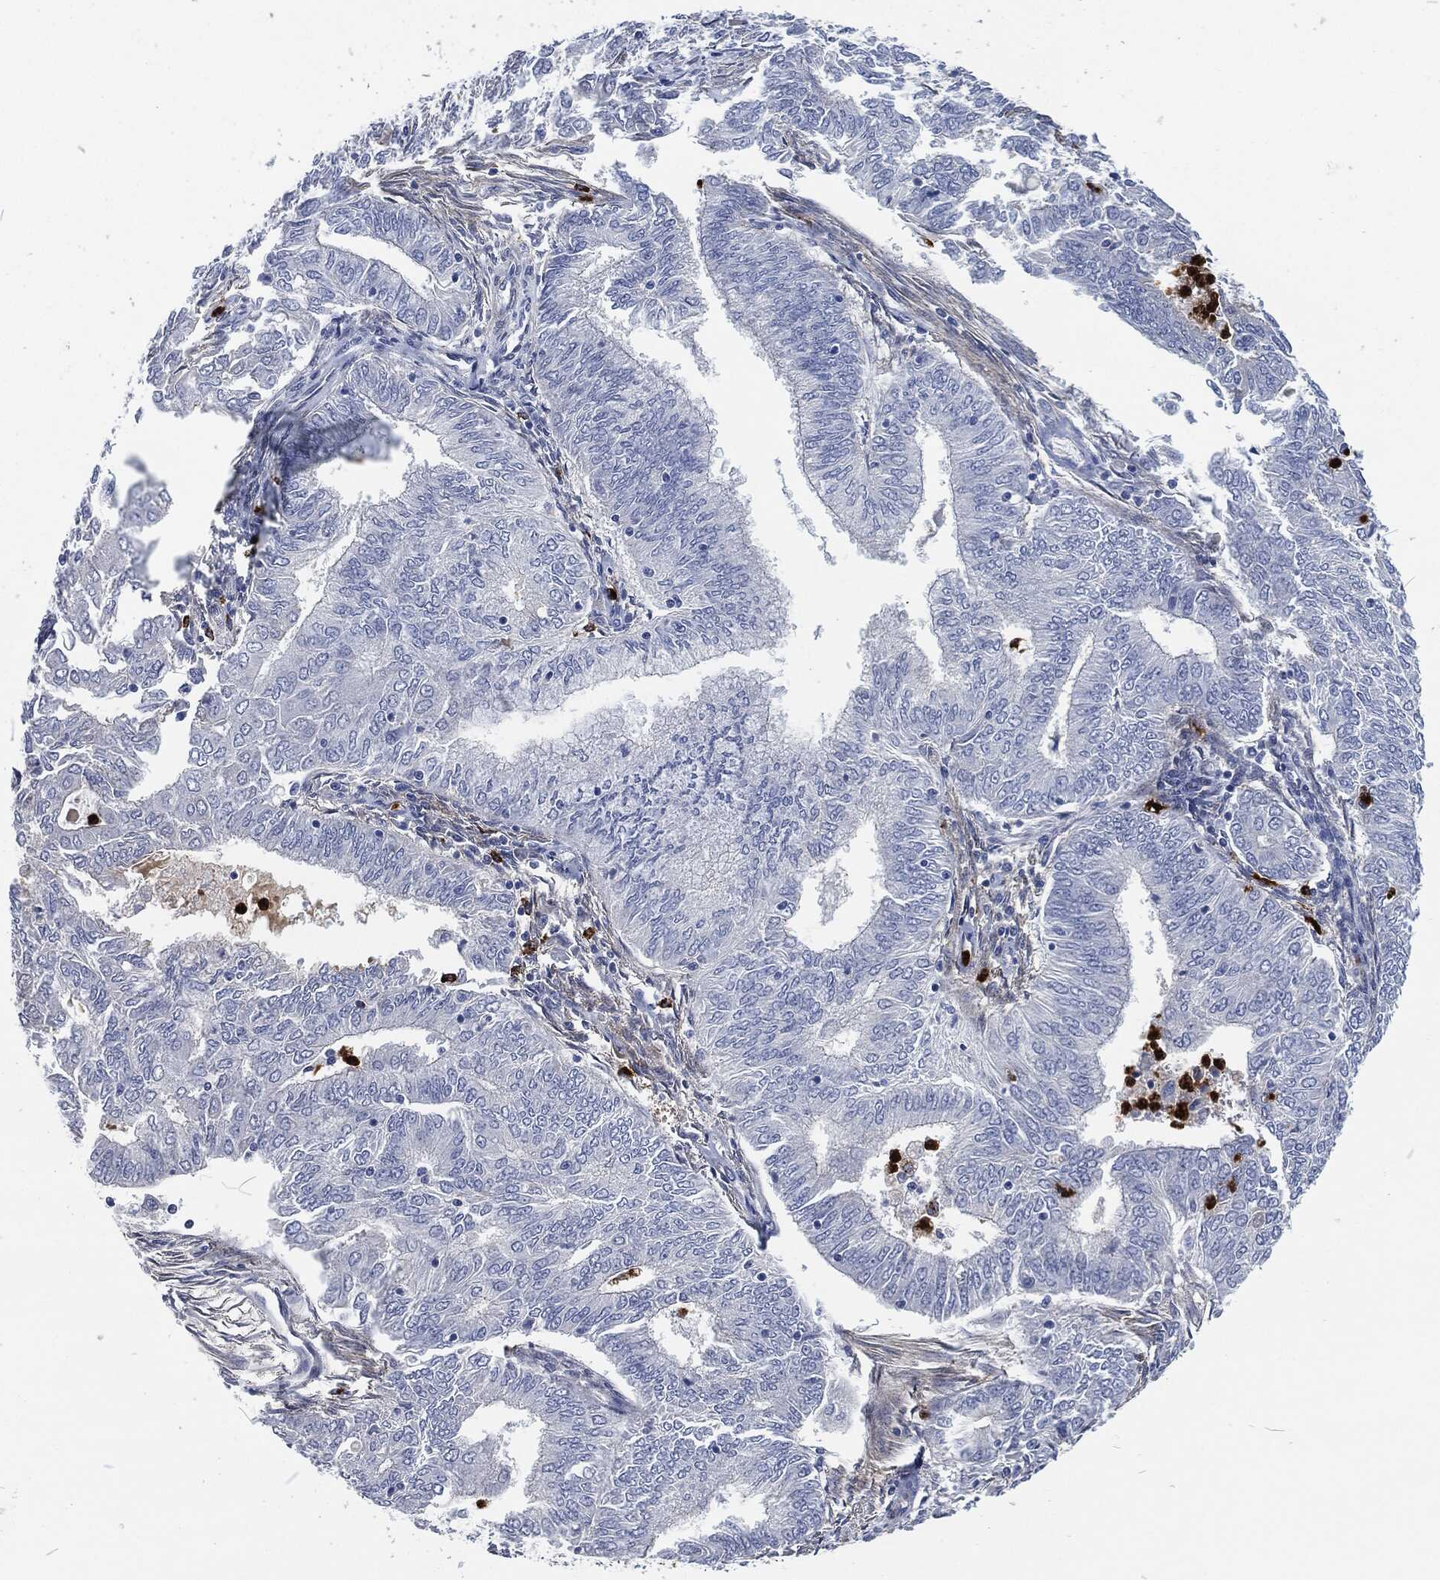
{"staining": {"intensity": "negative", "quantity": "none", "location": "none"}, "tissue": "endometrial cancer", "cell_type": "Tumor cells", "image_type": "cancer", "snomed": [{"axis": "morphology", "description": "Adenocarcinoma, NOS"}, {"axis": "topography", "description": "Endometrium"}], "caption": "Protein analysis of adenocarcinoma (endometrial) exhibits no significant expression in tumor cells.", "gene": "MPO", "patient": {"sex": "female", "age": 62}}